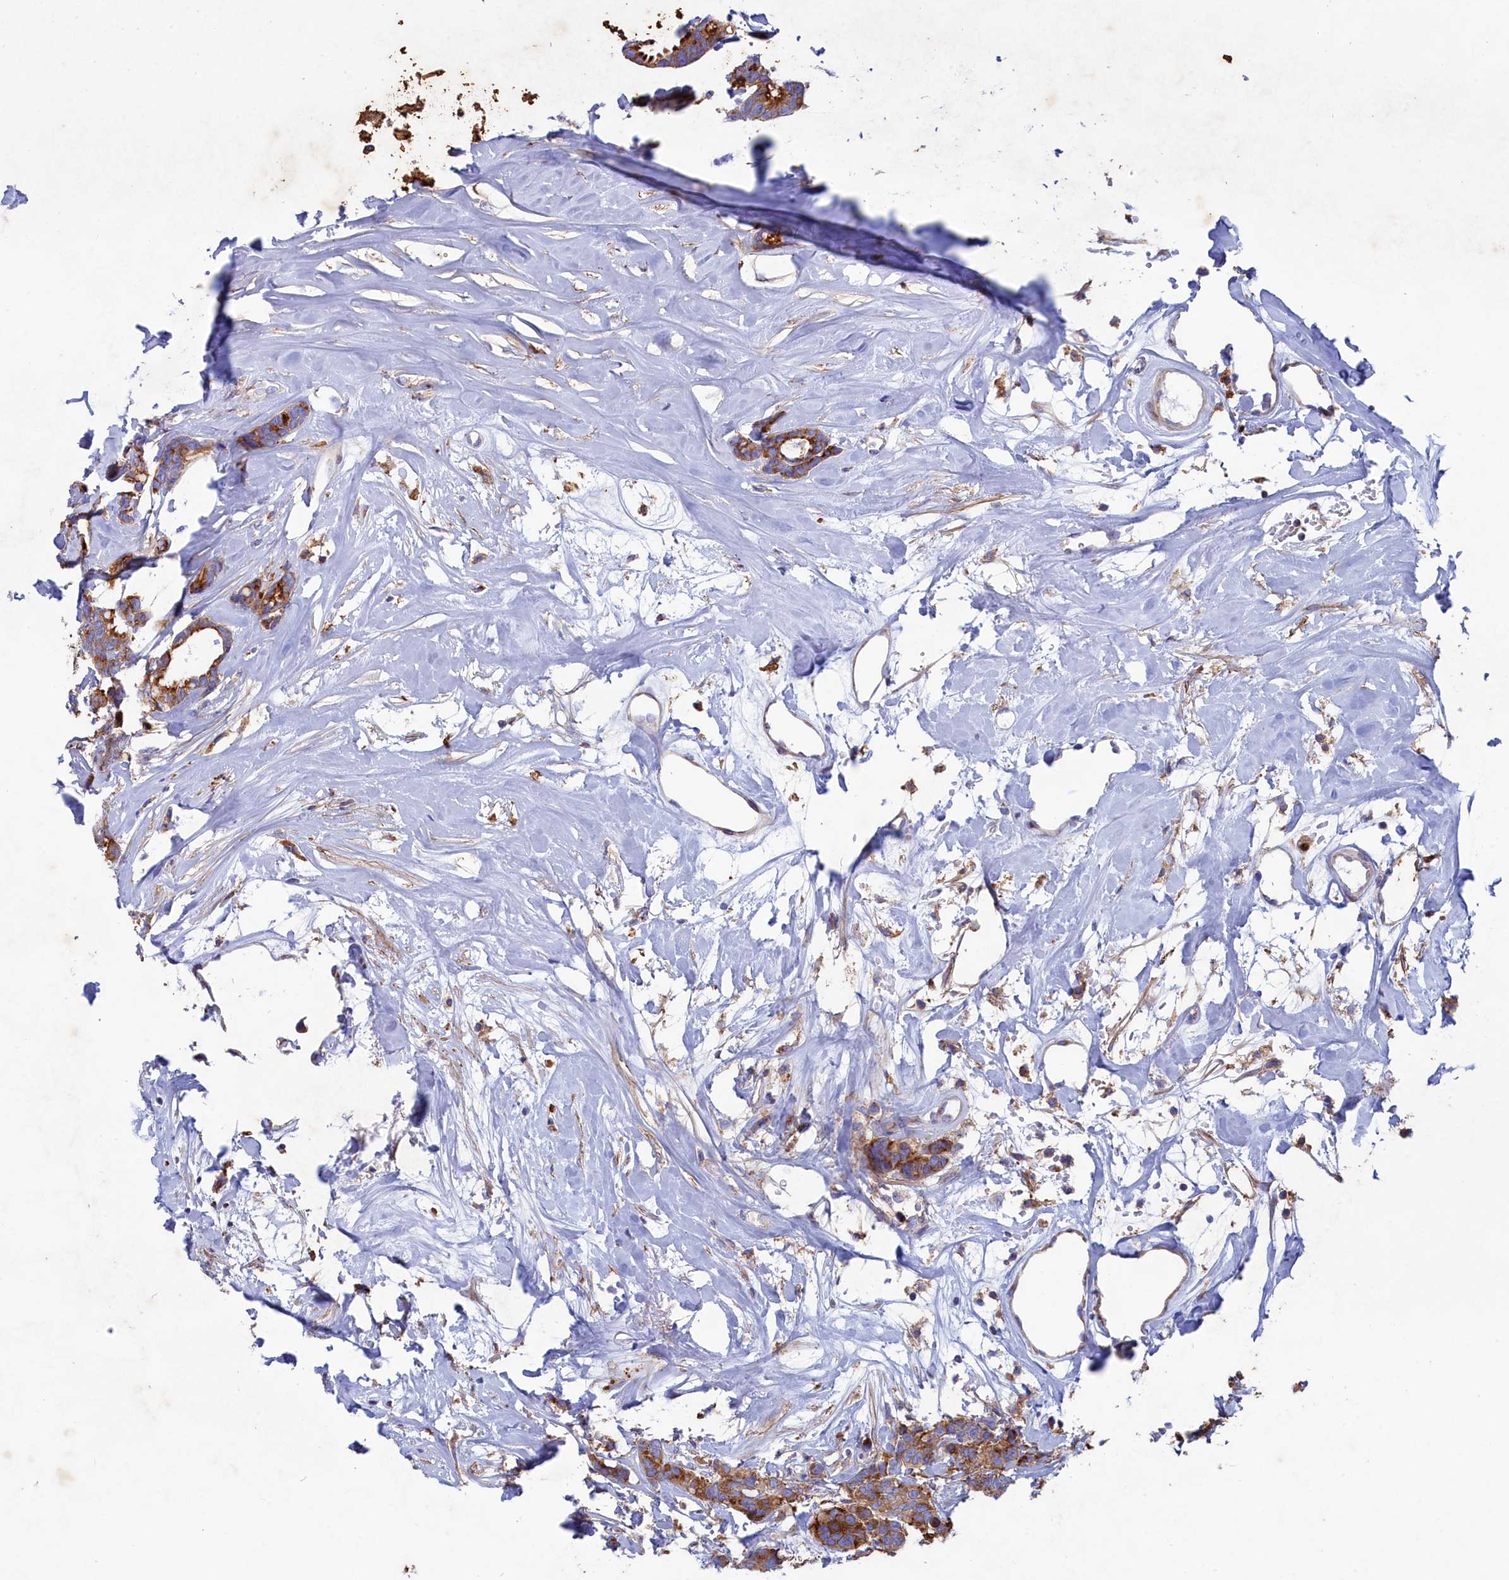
{"staining": {"intensity": "moderate", "quantity": ">75%", "location": "cytoplasmic/membranous"}, "tissue": "breast cancer", "cell_type": "Tumor cells", "image_type": "cancer", "snomed": [{"axis": "morphology", "description": "Duct carcinoma"}, {"axis": "topography", "description": "Breast"}], "caption": "A high-resolution histopathology image shows immunohistochemistry (IHC) staining of intraductal carcinoma (breast), which displays moderate cytoplasmic/membranous staining in about >75% of tumor cells. Using DAB (brown) and hematoxylin (blue) stains, captured at high magnification using brightfield microscopy.", "gene": "SCAMP4", "patient": {"sex": "female", "age": 87}}